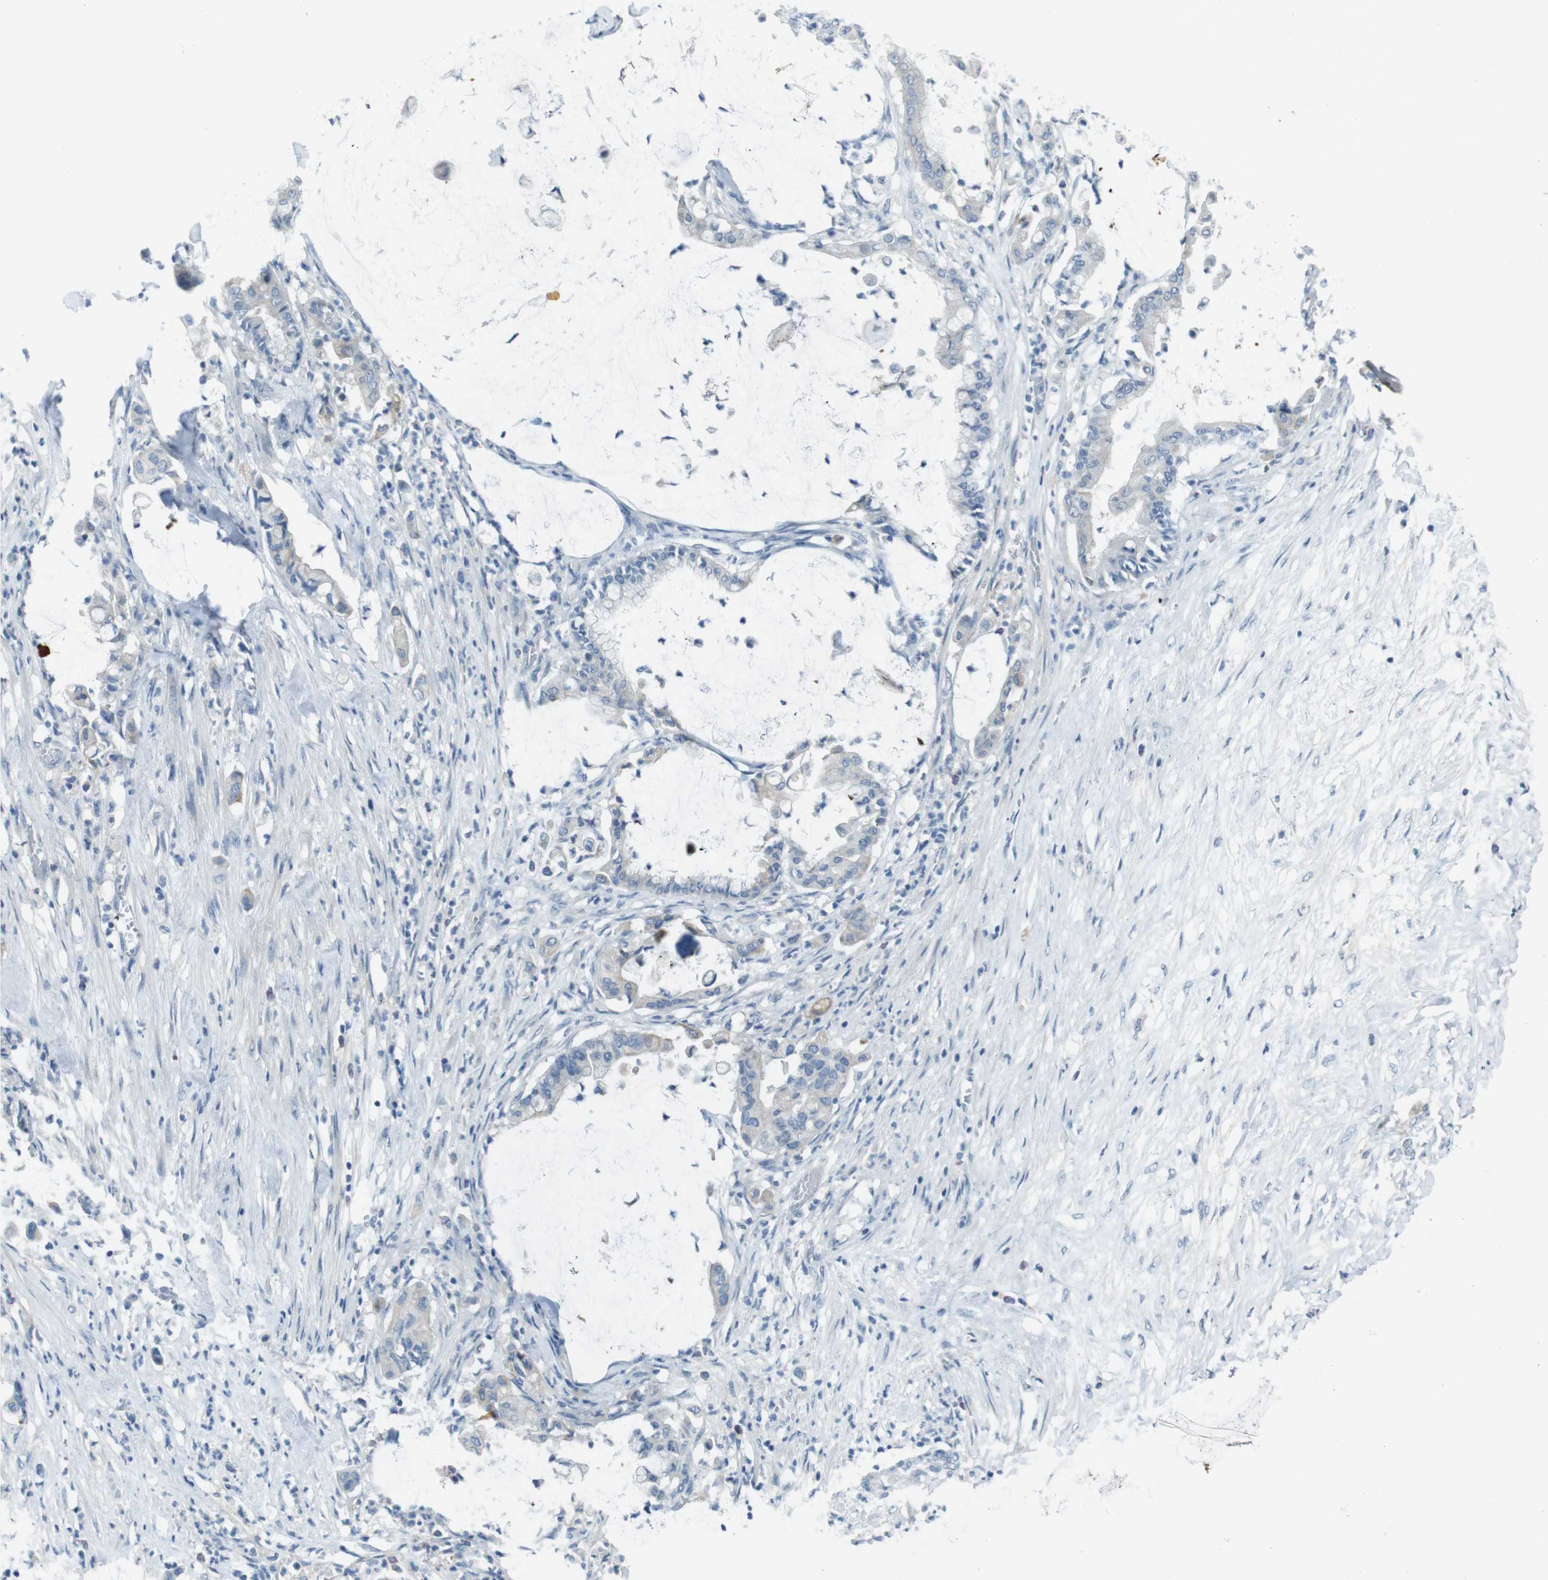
{"staining": {"intensity": "negative", "quantity": "none", "location": "none"}, "tissue": "pancreatic cancer", "cell_type": "Tumor cells", "image_type": "cancer", "snomed": [{"axis": "morphology", "description": "Adenocarcinoma, NOS"}, {"axis": "topography", "description": "Pancreas"}], "caption": "A histopathology image of adenocarcinoma (pancreatic) stained for a protein reveals no brown staining in tumor cells.", "gene": "ENTPD7", "patient": {"sex": "male", "age": 41}}